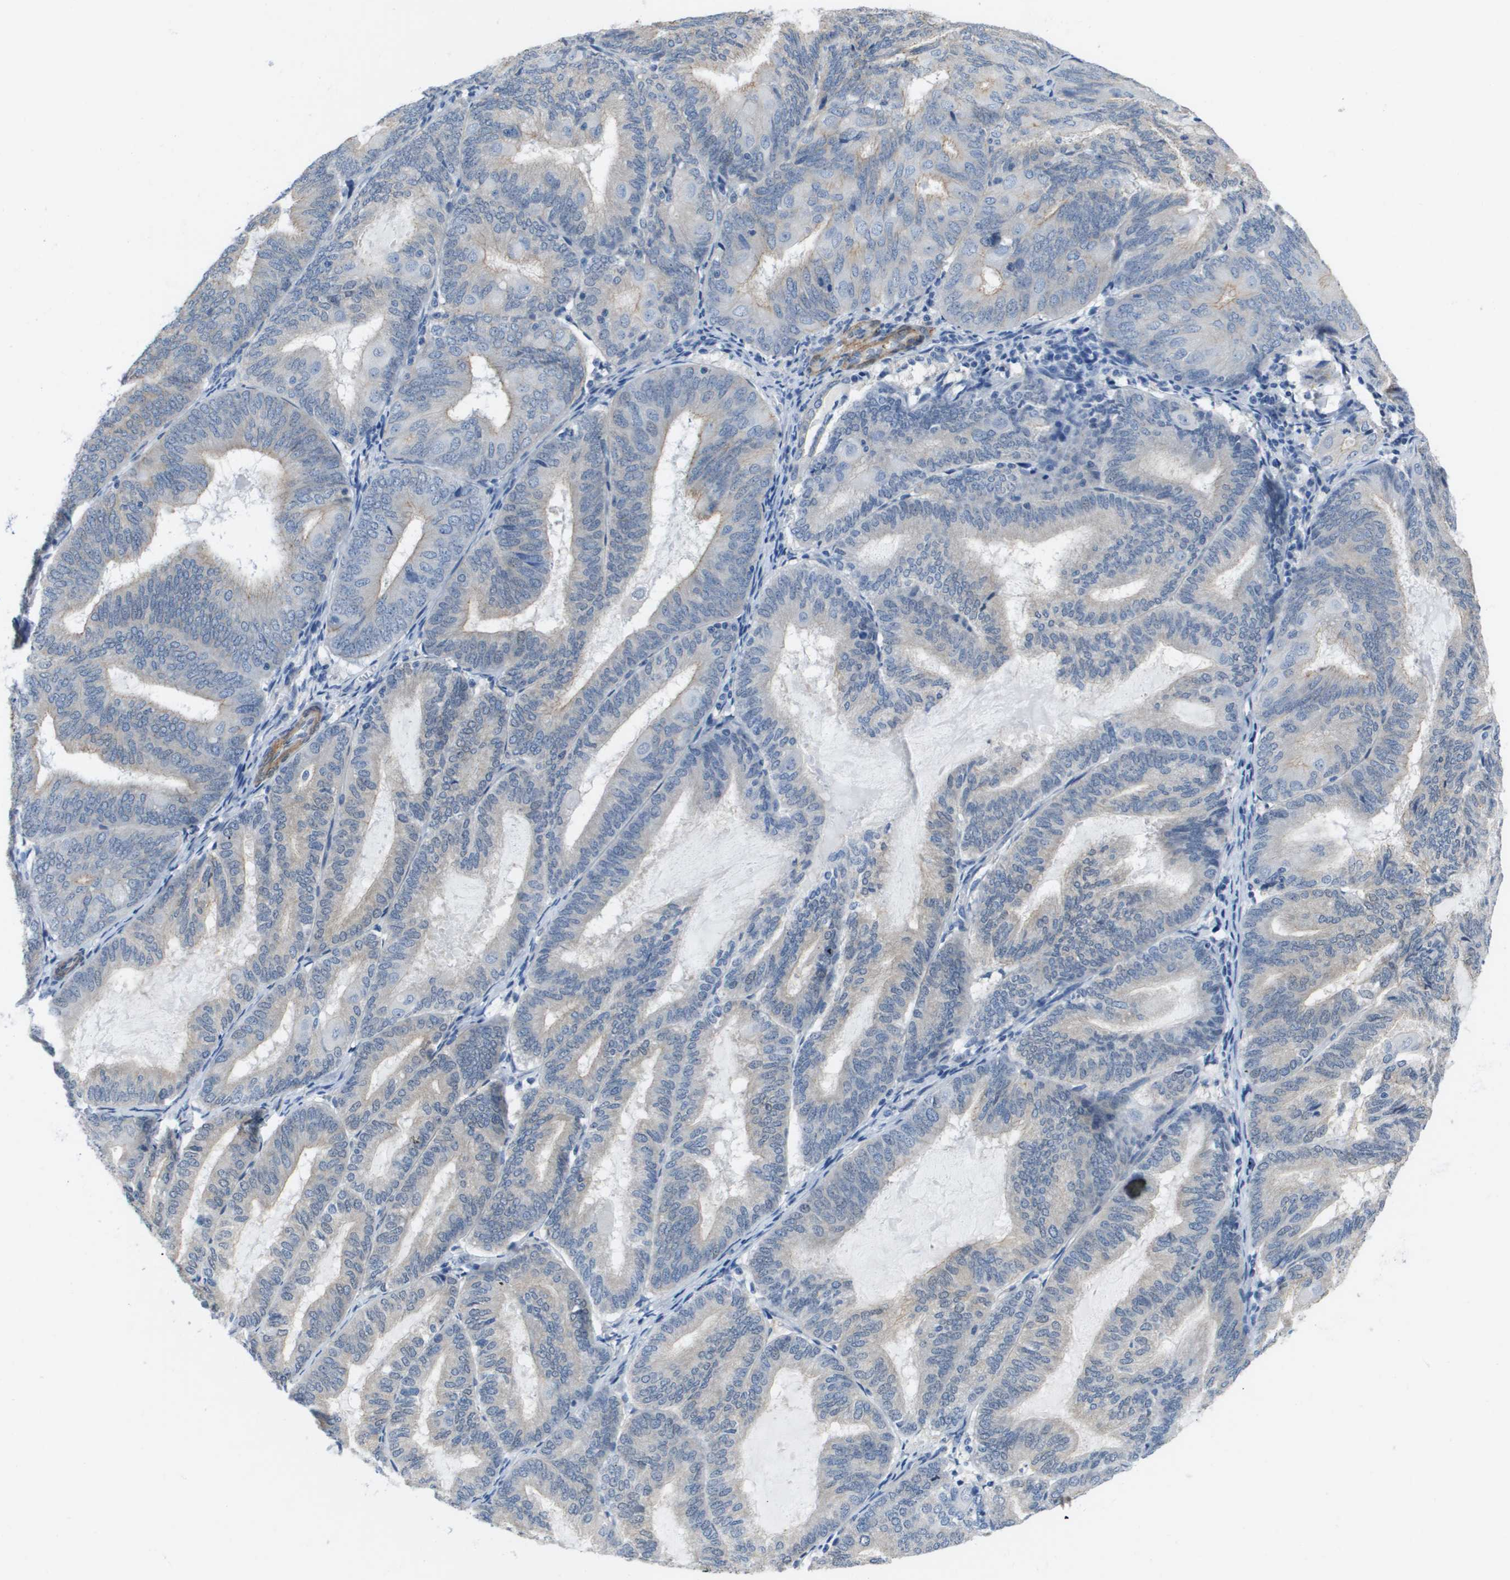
{"staining": {"intensity": "weak", "quantity": "<25%", "location": "cytoplasmic/membranous"}, "tissue": "endometrial cancer", "cell_type": "Tumor cells", "image_type": "cancer", "snomed": [{"axis": "morphology", "description": "Adenocarcinoma, NOS"}, {"axis": "topography", "description": "Endometrium"}], "caption": "The image reveals no staining of tumor cells in endometrial cancer.", "gene": "LPP", "patient": {"sex": "female", "age": 81}}